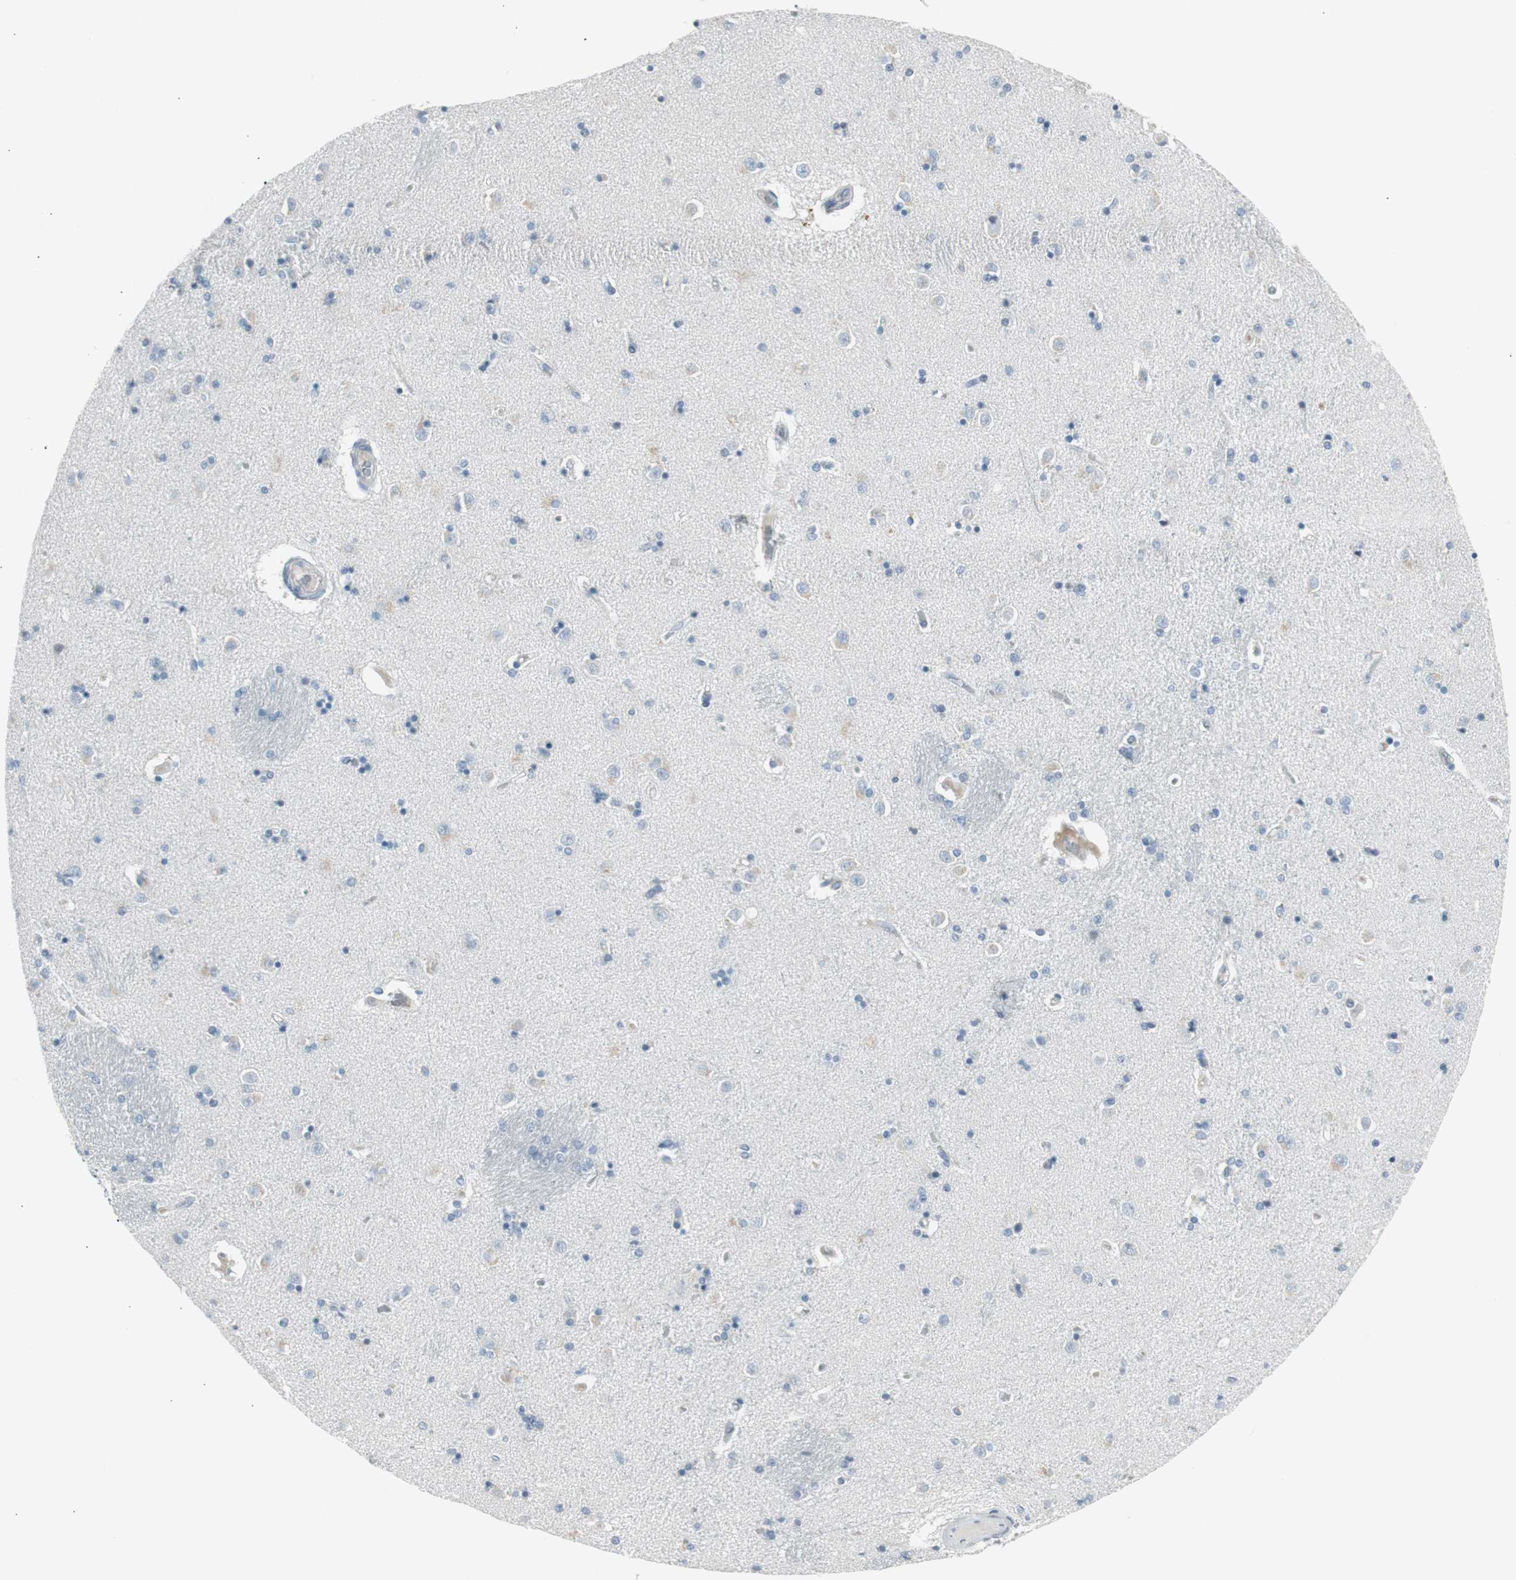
{"staining": {"intensity": "negative", "quantity": "none", "location": "none"}, "tissue": "caudate", "cell_type": "Glial cells", "image_type": "normal", "snomed": [{"axis": "morphology", "description": "Normal tissue, NOS"}, {"axis": "topography", "description": "Lateral ventricle wall"}], "caption": "This photomicrograph is of normal caudate stained with immunohistochemistry (IHC) to label a protein in brown with the nuclei are counter-stained blue. There is no expression in glial cells.", "gene": "AGR2", "patient": {"sex": "female", "age": 54}}